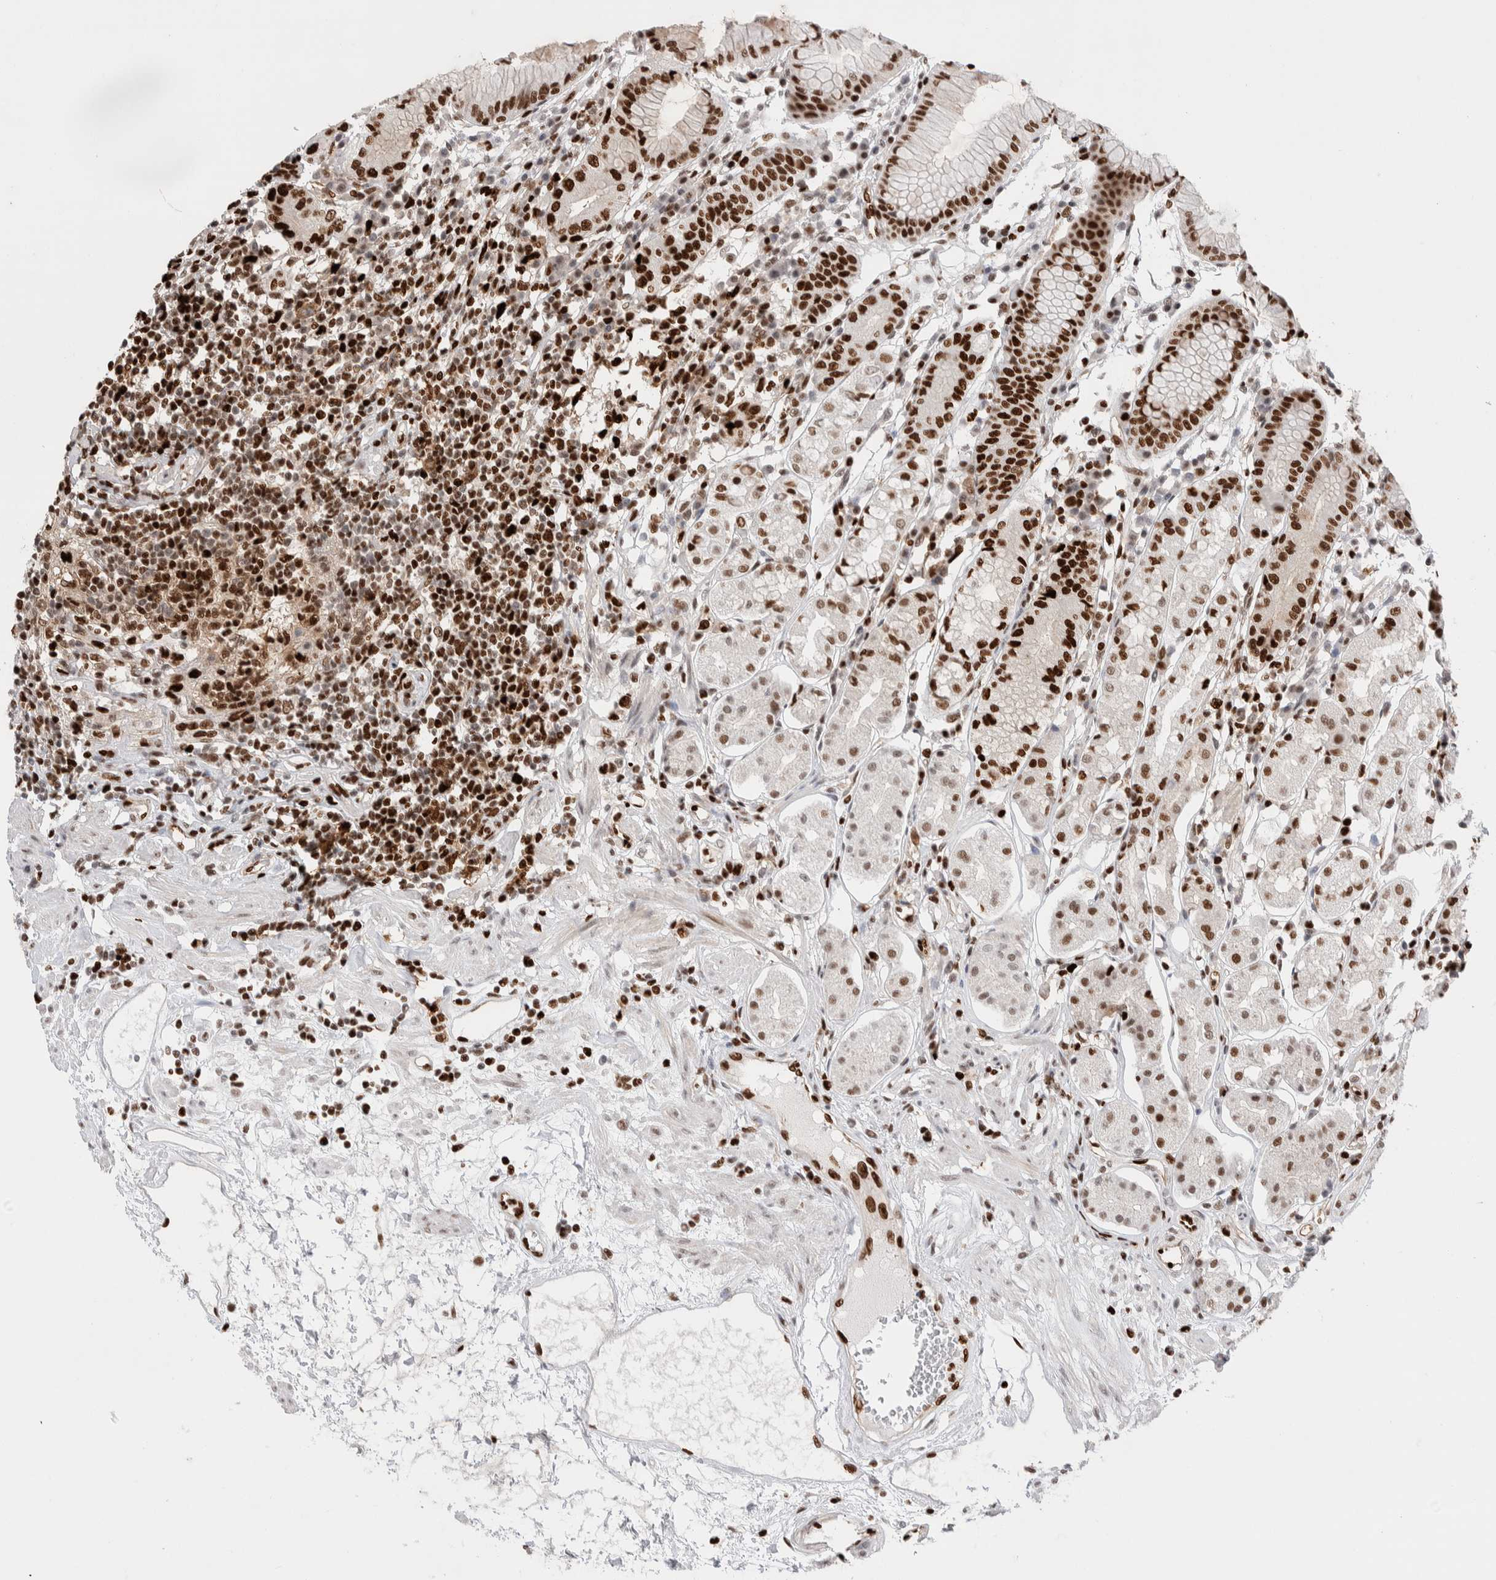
{"staining": {"intensity": "strong", "quantity": "25%-75%", "location": "nuclear"}, "tissue": "stomach", "cell_type": "Glandular cells", "image_type": "normal", "snomed": [{"axis": "morphology", "description": "Normal tissue, NOS"}, {"axis": "topography", "description": "Stomach"}, {"axis": "topography", "description": "Stomach, lower"}], "caption": "Immunohistochemical staining of benign stomach reveals high levels of strong nuclear staining in about 25%-75% of glandular cells.", "gene": "C17orf49", "patient": {"sex": "female", "age": 56}}